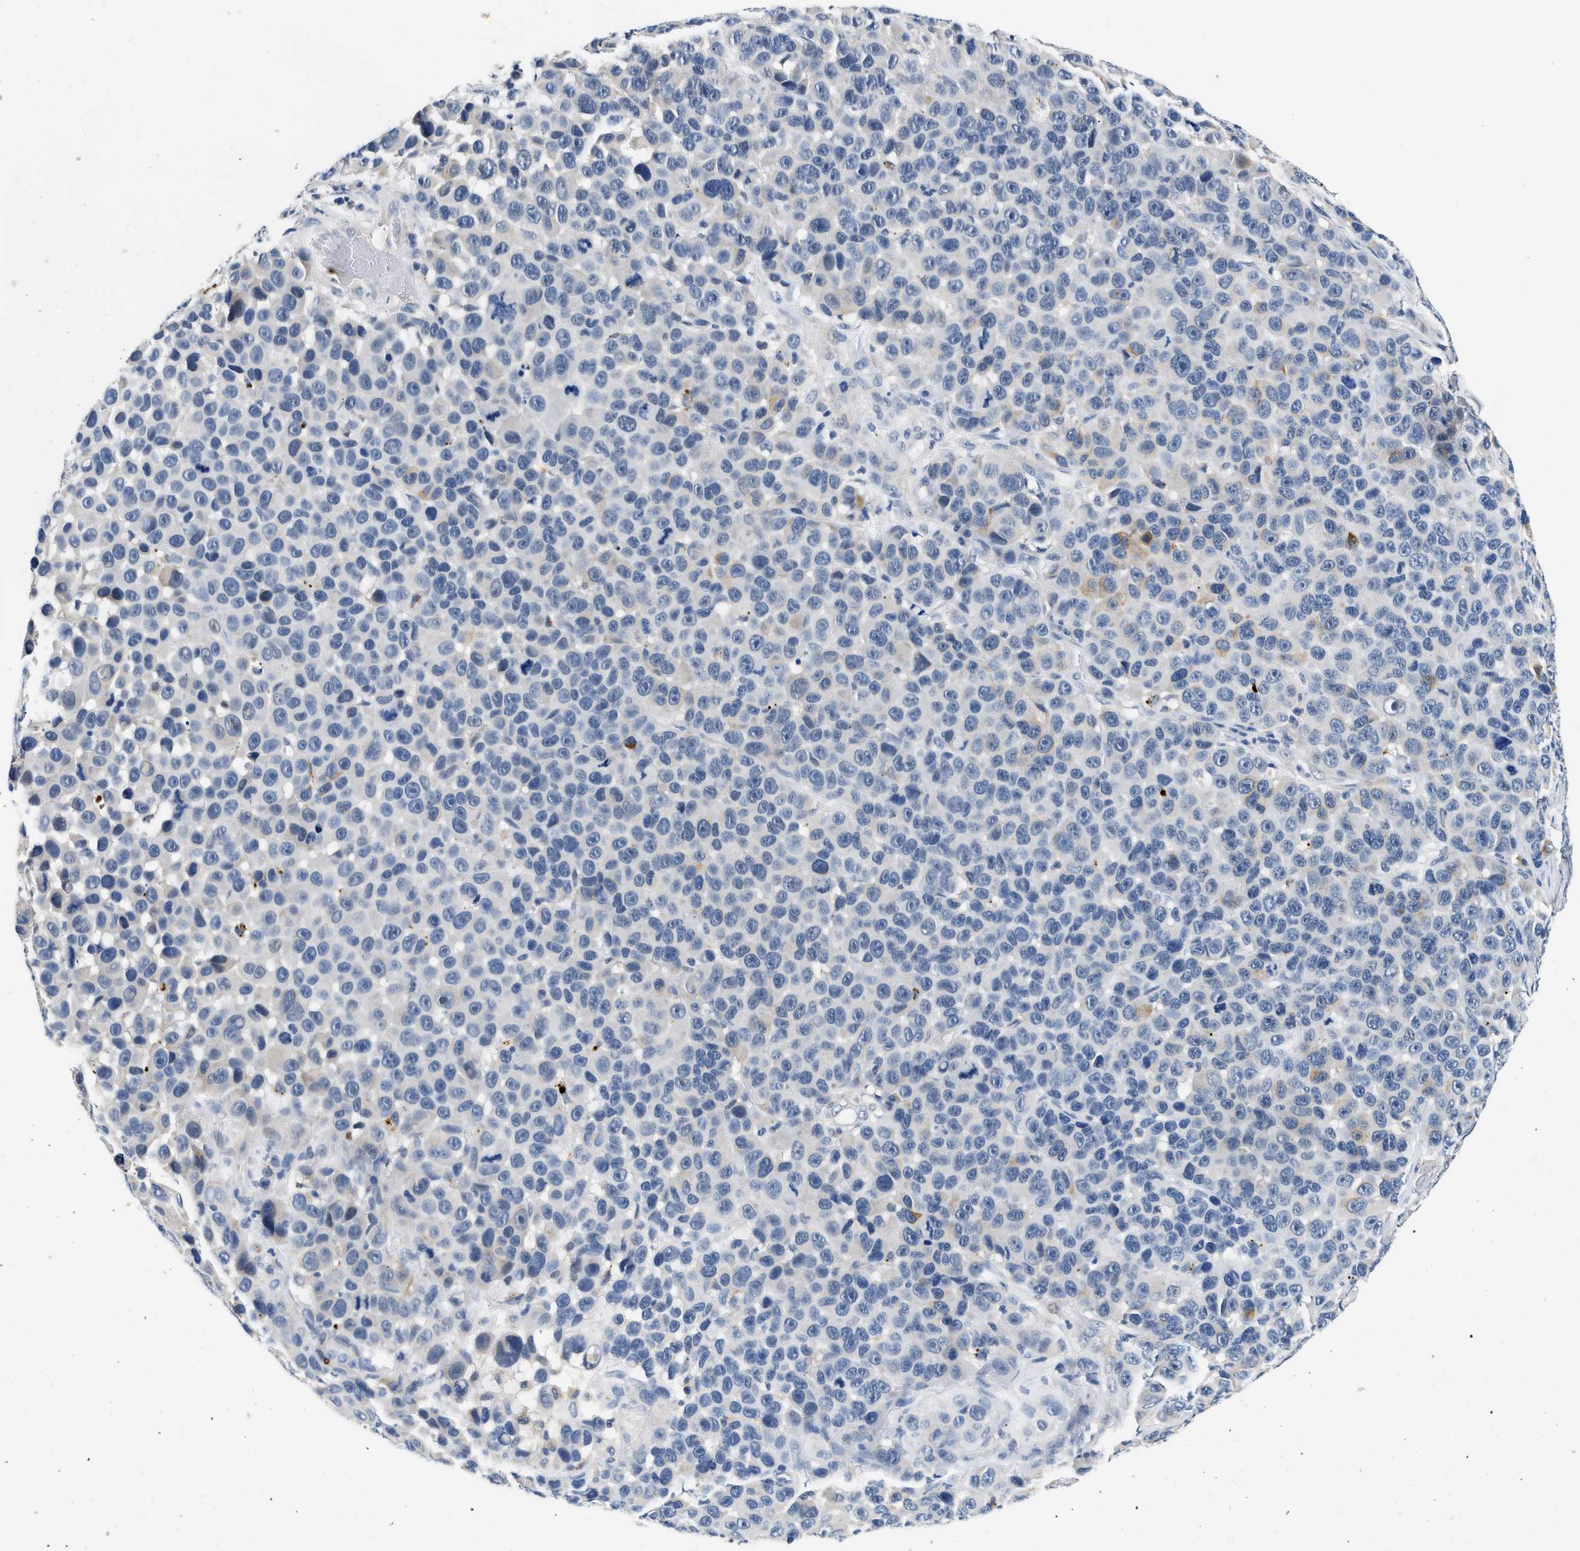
{"staining": {"intensity": "negative", "quantity": "none", "location": "none"}, "tissue": "melanoma", "cell_type": "Tumor cells", "image_type": "cancer", "snomed": [{"axis": "morphology", "description": "Malignant melanoma, NOS"}, {"axis": "topography", "description": "Skin"}], "caption": "Immunohistochemical staining of human melanoma demonstrates no significant expression in tumor cells. The staining was performed using DAB (3,3'-diaminobenzidine) to visualize the protein expression in brown, while the nuclei were stained in blue with hematoxylin (Magnification: 20x).", "gene": "MED22", "patient": {"sex": "male", "age": 53}}